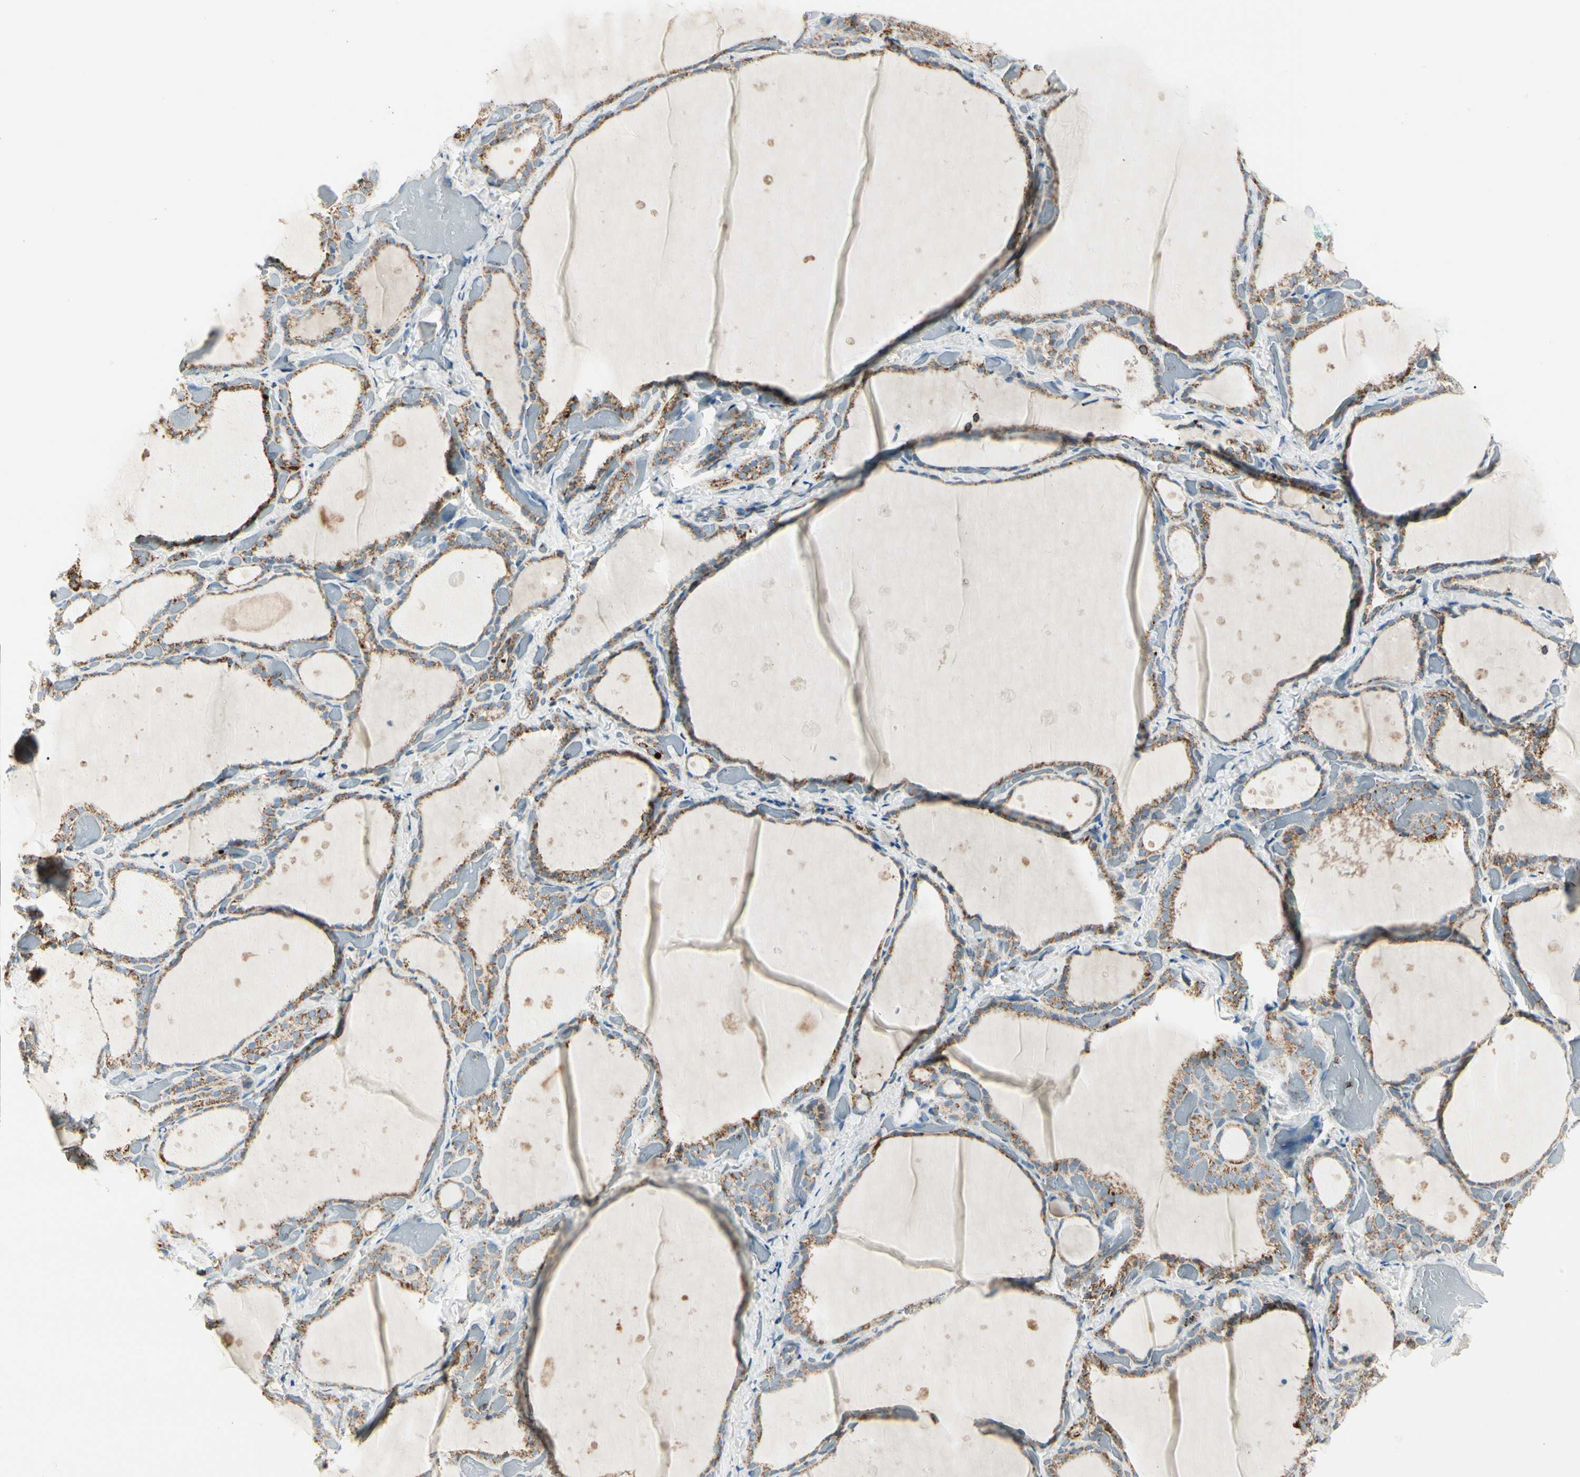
{"staining": {"intensity": "moderate", "quantity": ">75%", "location": "cytoplasmic/membranous"}, "tissue": "thyroid gland", "cell_type": "Glandular cells", "image_type": "normal", "snomed": [{"axis": "morphology", "description": "Normal tissue, NOS"}, {"axis": "topography", "description": "Thyroid gland"}], "caption": "A medium amount of moderate cytoplasmic/membranous expression is seen in about >75% of glandular cells in normal thyroid gland.", "gene": "ME2", "patient": {"sex": "female", "age": 44}}